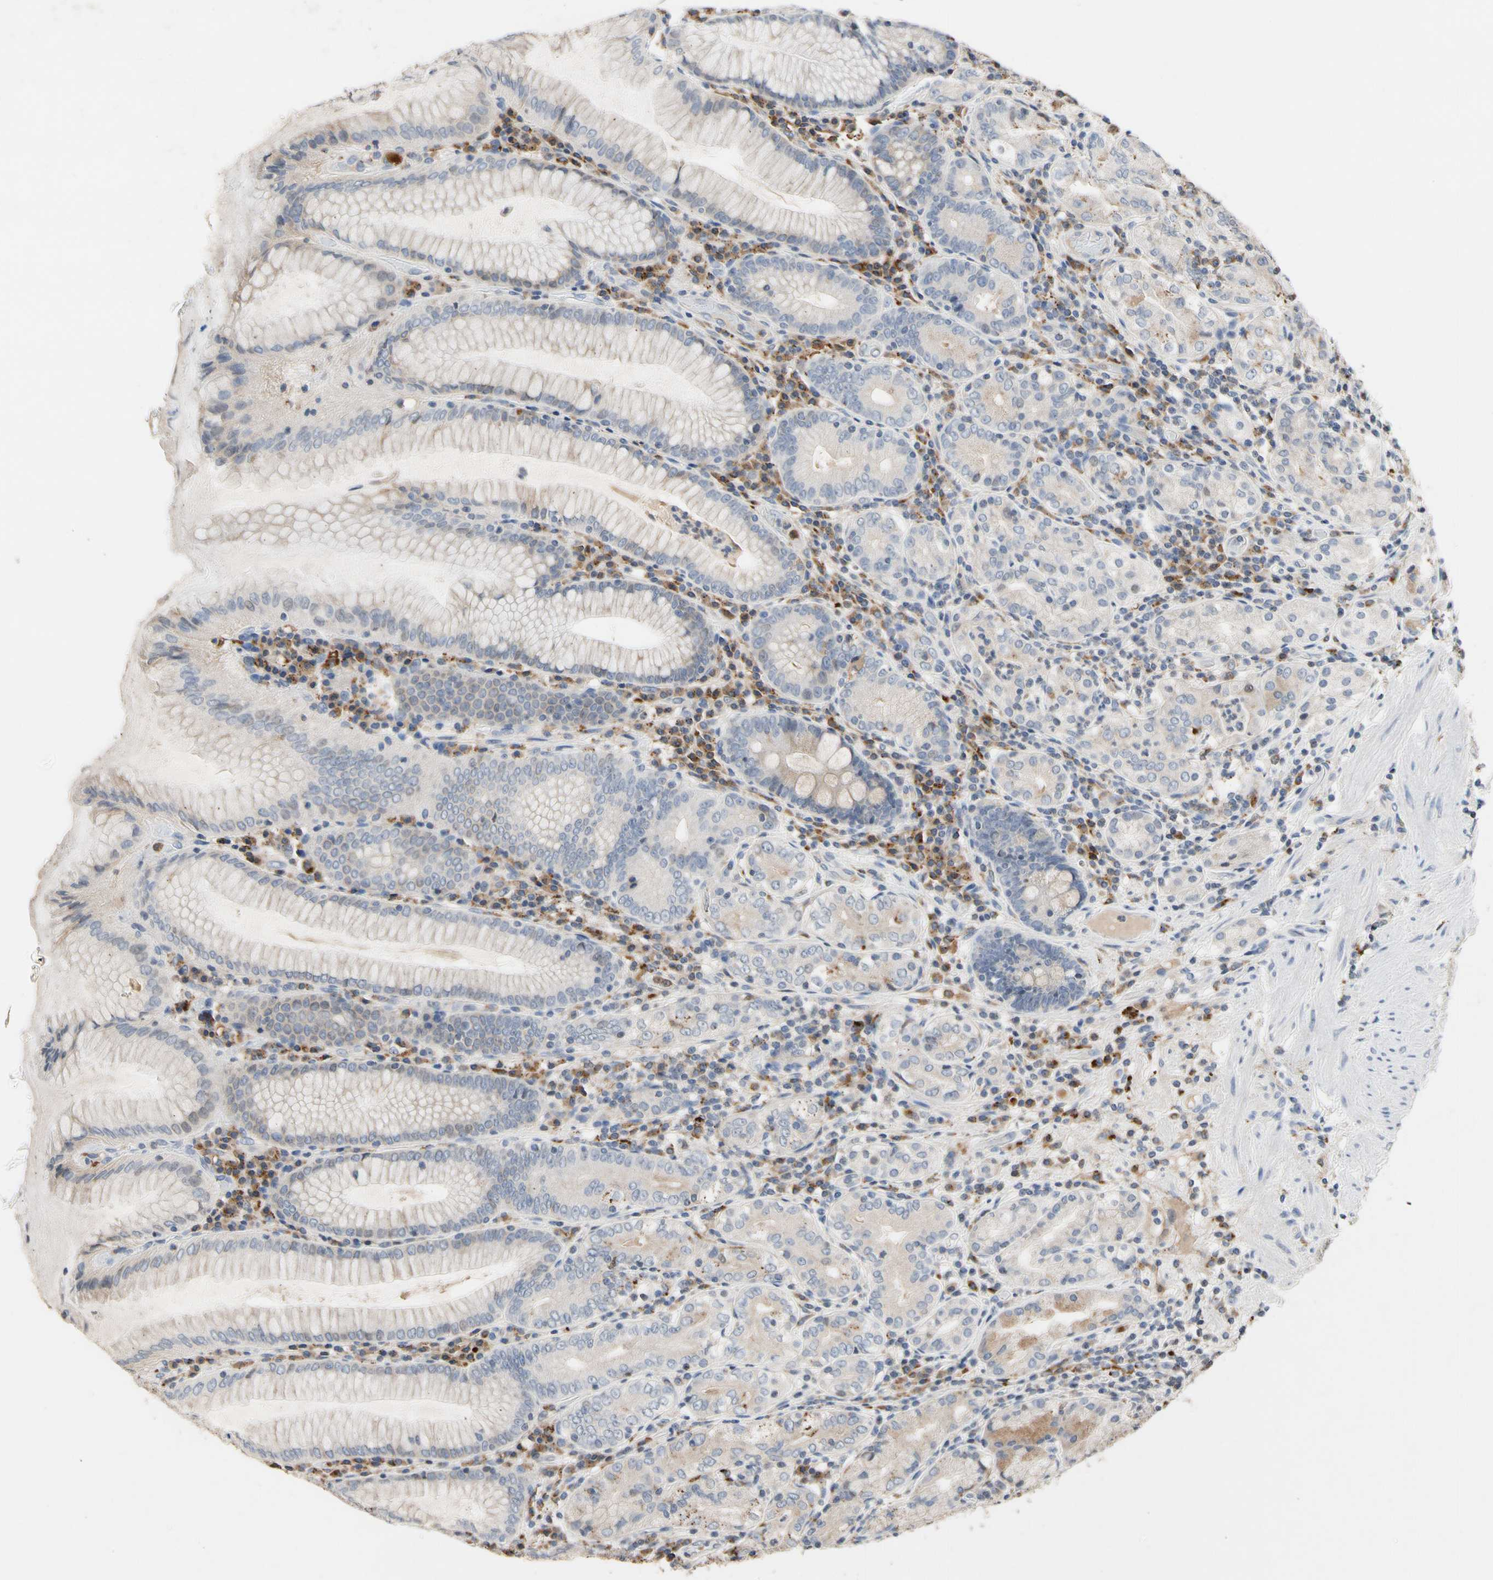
{"staining": {"intensity": "weak", "quantity": "25%-75%", "location": "cytoplasmic/membranous"}, "tissue": "stomach", "cell_type": "Glandular cells", "image_type": "normal", "snomed": [{"axis": "morphology", "description": "Normal tissue, NOS"}, {"axis": "topography", "description": "Stomach, lower"}], "caption": "Human stomach stained with a brown dye shows weak cytoplasmic/membranous positive positivity in approximately 25%-75% of glandular cells.", "gene": "ADA2", "patient": {"sex": "female", "age": 76}}